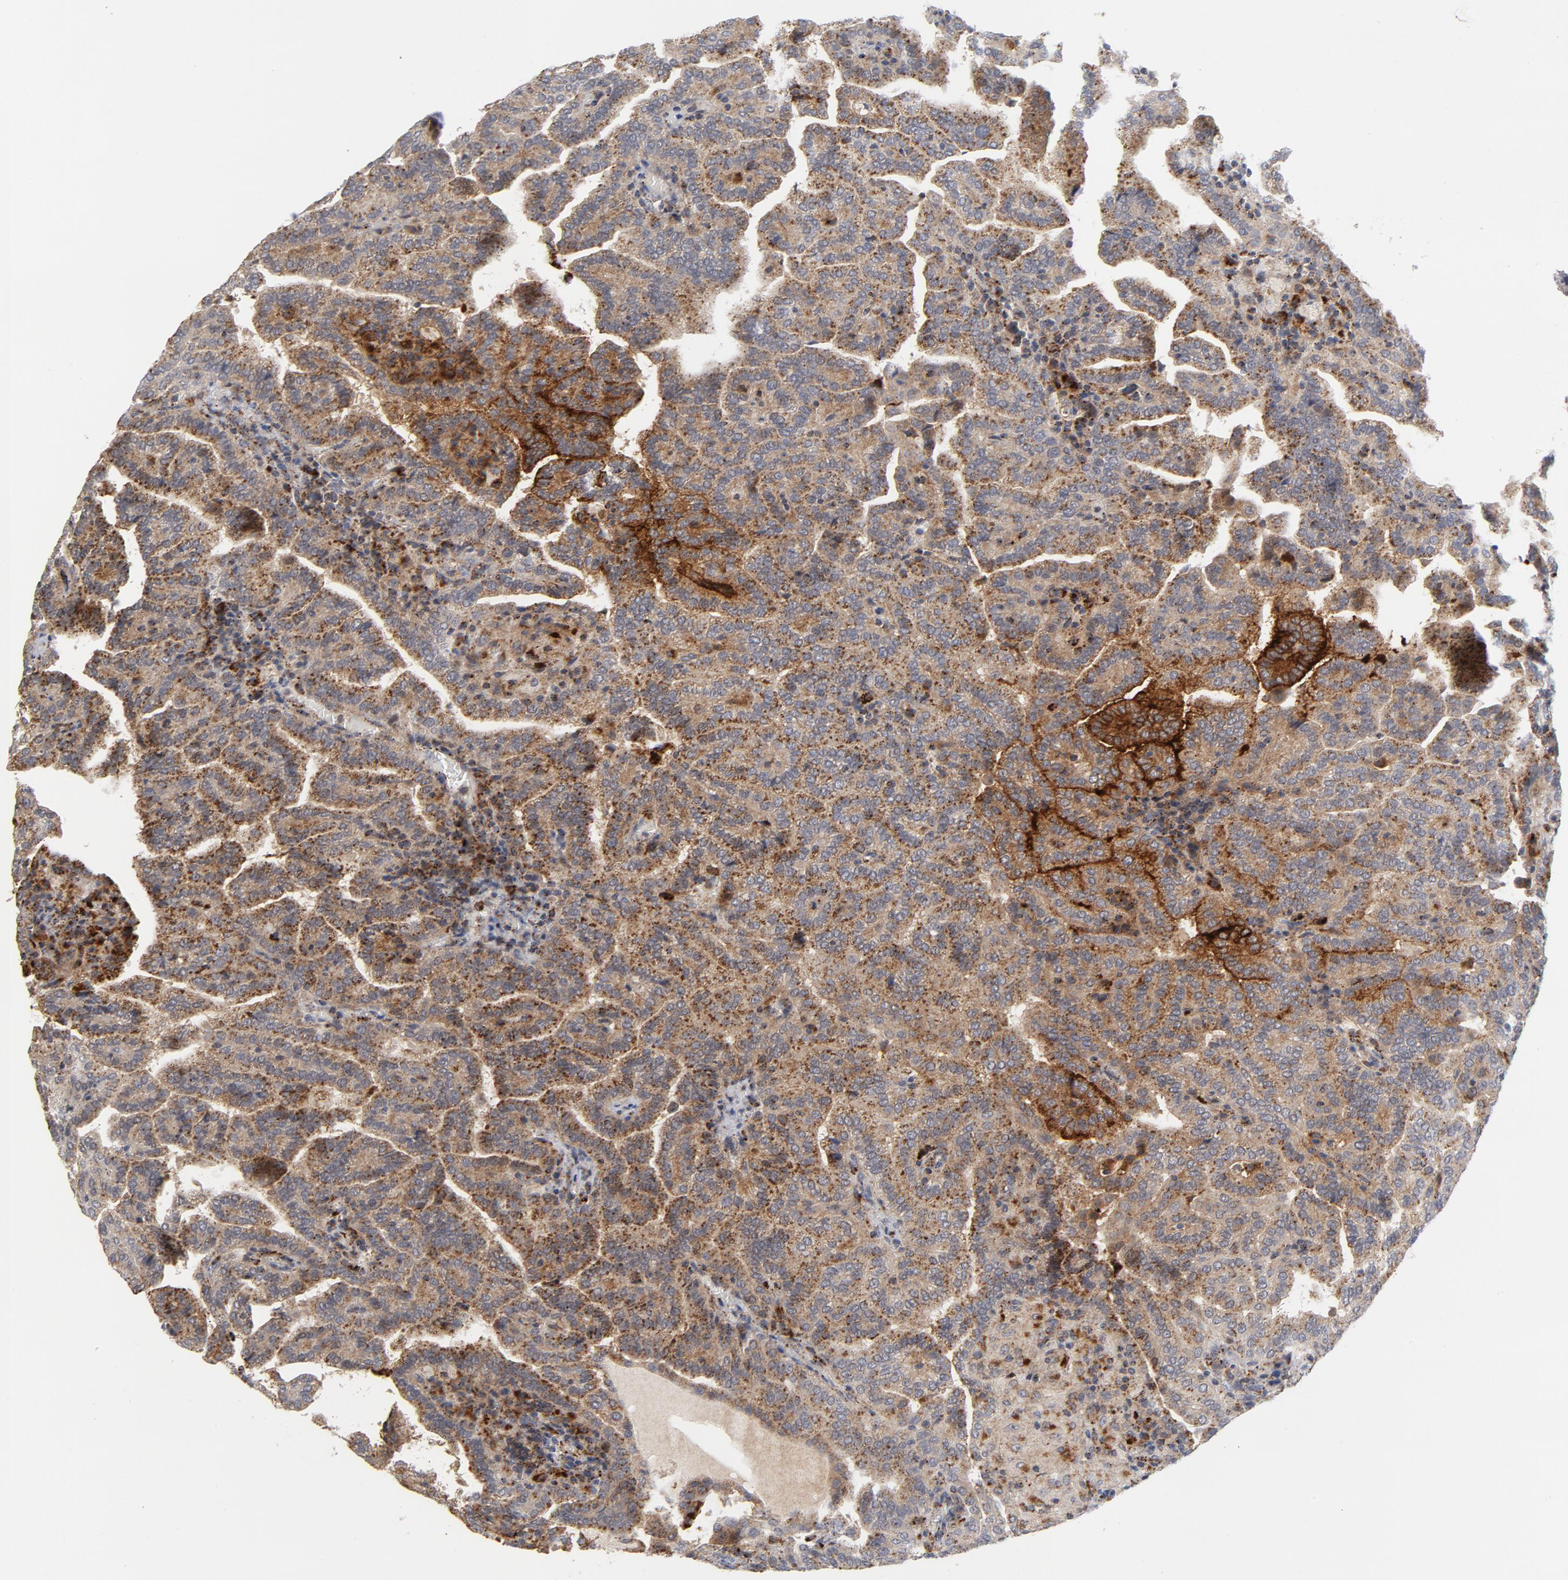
{"staining": {"intensity": "moderate", "quantity": ">75%", "location": "cytoplasmic/membranous"}, "tissue": "renal cancer", "cell_type": "Tumor cells", "image_type": "cancer", "snomed": [{"axis": "morphology", "description": "Adenocarcinoma, NOS"}, {"axis": "topography", "description": "Kidney"}], "caption": "Protein staining exhibits moderate cytoplasmic/membranous expression in approximately >75% of tumor cells in renal adenocarcinoma.", "gene": "AKT2", "patient": {"sex": "male", "age": 61}}